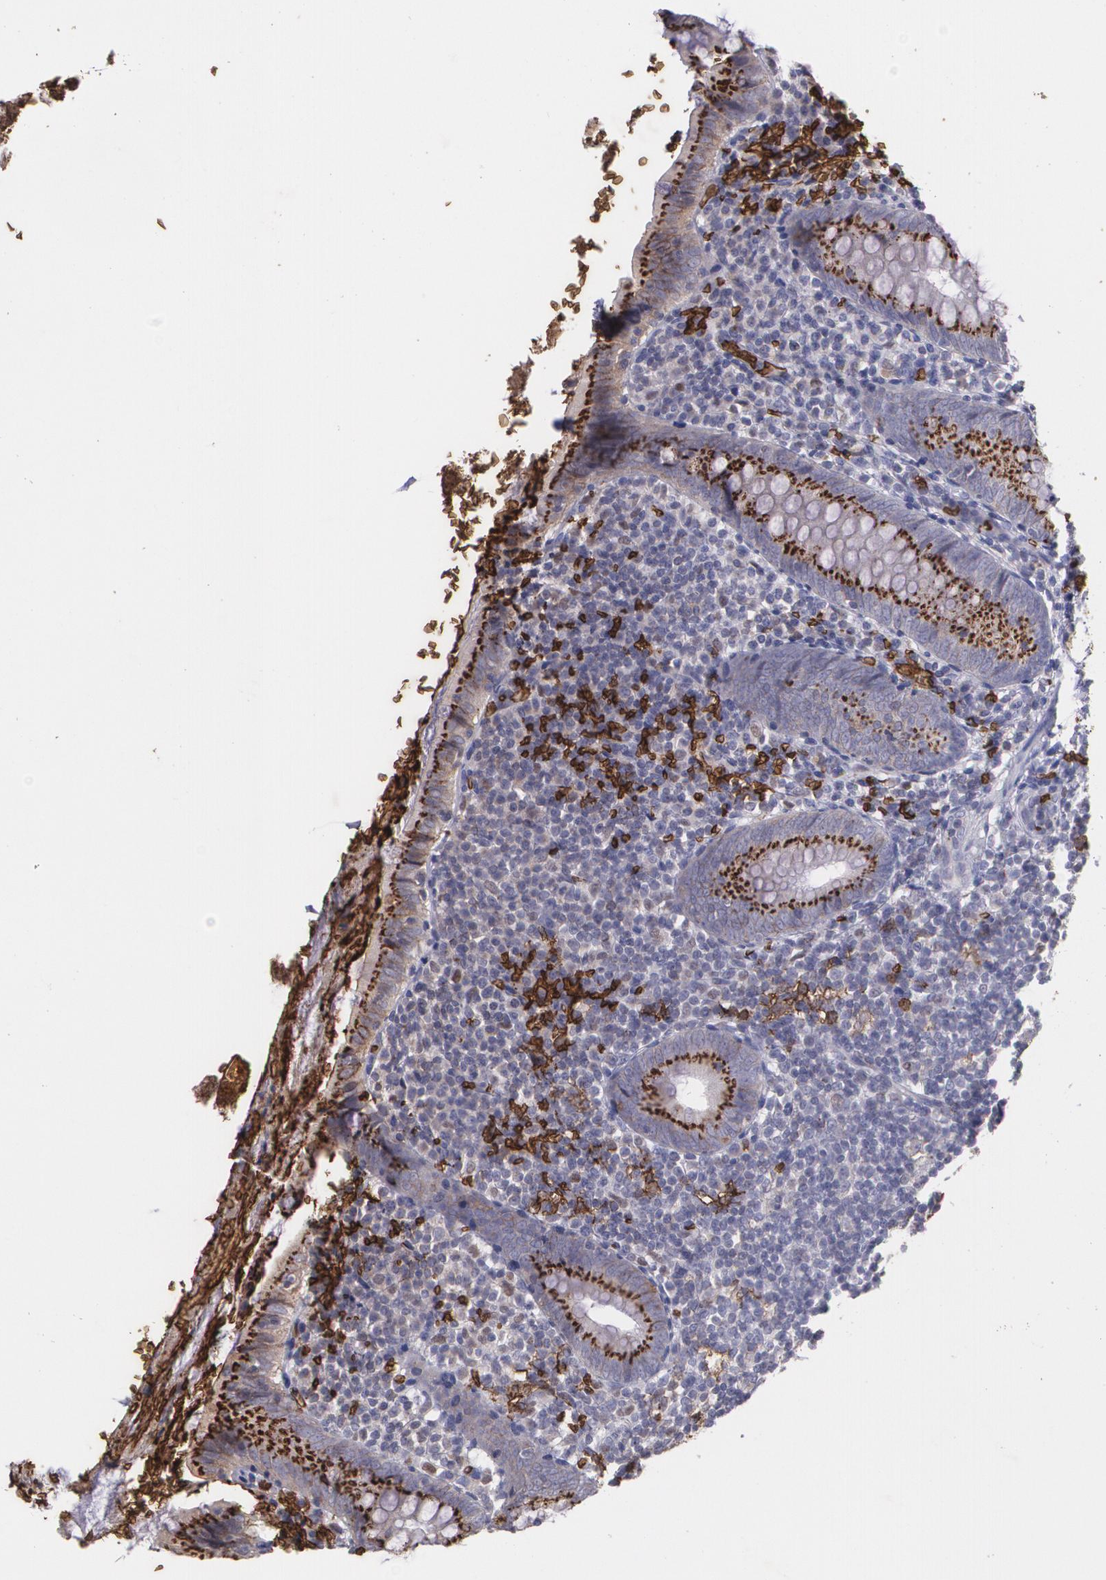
{"staining": {"intensity": "moderate", "quantity": ">75%", "location": "cytoplasmic/membranous"}, "tissue": "appendix", "cell_type": "Glandular cells", "image_type": "normal", "snomed": [{"axis": "morphology", "description": "Normal tissue, NOS"}, {"axis": "topography", "description": "Appendix"}], "caption": "This photomicrograph shows unremarkable appendix stained with immunohistochemistry (IHC) to label a protein in brown. The cytoplasmic/membranous of glandular cells show moderate positivity for the protein. Nuclei are counter-stained blue.", "gene": "SLC2A1", "patient": {"sex": "female", "age": 10}}